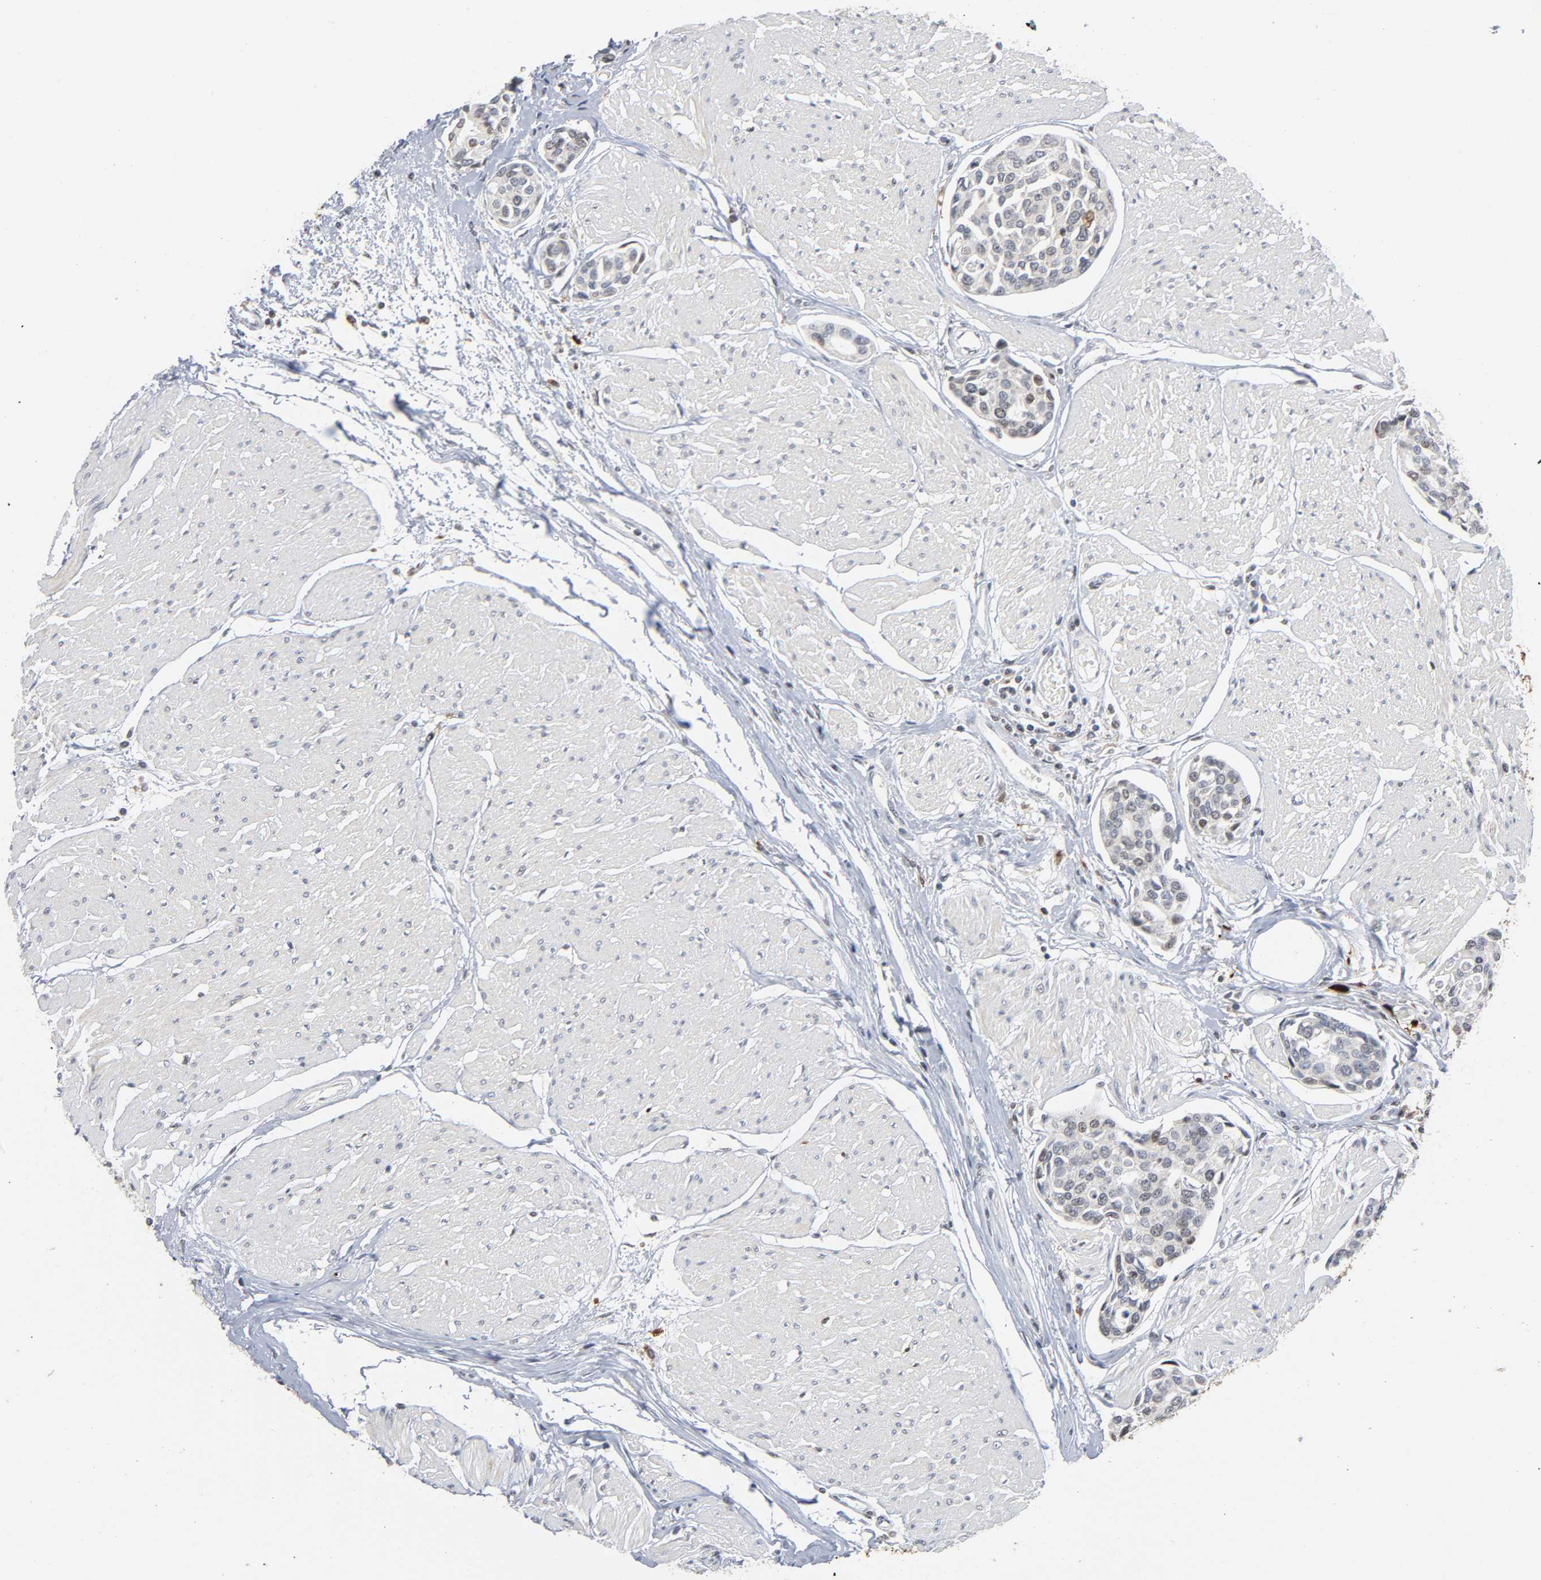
{"staining": {"intensity": "negative", "quantity": "none", "location": "none"}, "tissue": "urothelial cancer", "cell_type": "Tumor cells", "image_type": "cancer", "snomed": [{"axis": "morphology", "description": "Urothelial carcinoma, High grade"}, {"axis": "topography", "description": "Urinary bladder"}], "caption": "Human high-grade urothelial carcinoma stained for a protein using IHC shows no expression in tumor cells.", "gene": "KAT2B", "patient": {"sex": "male", "age": 78}}